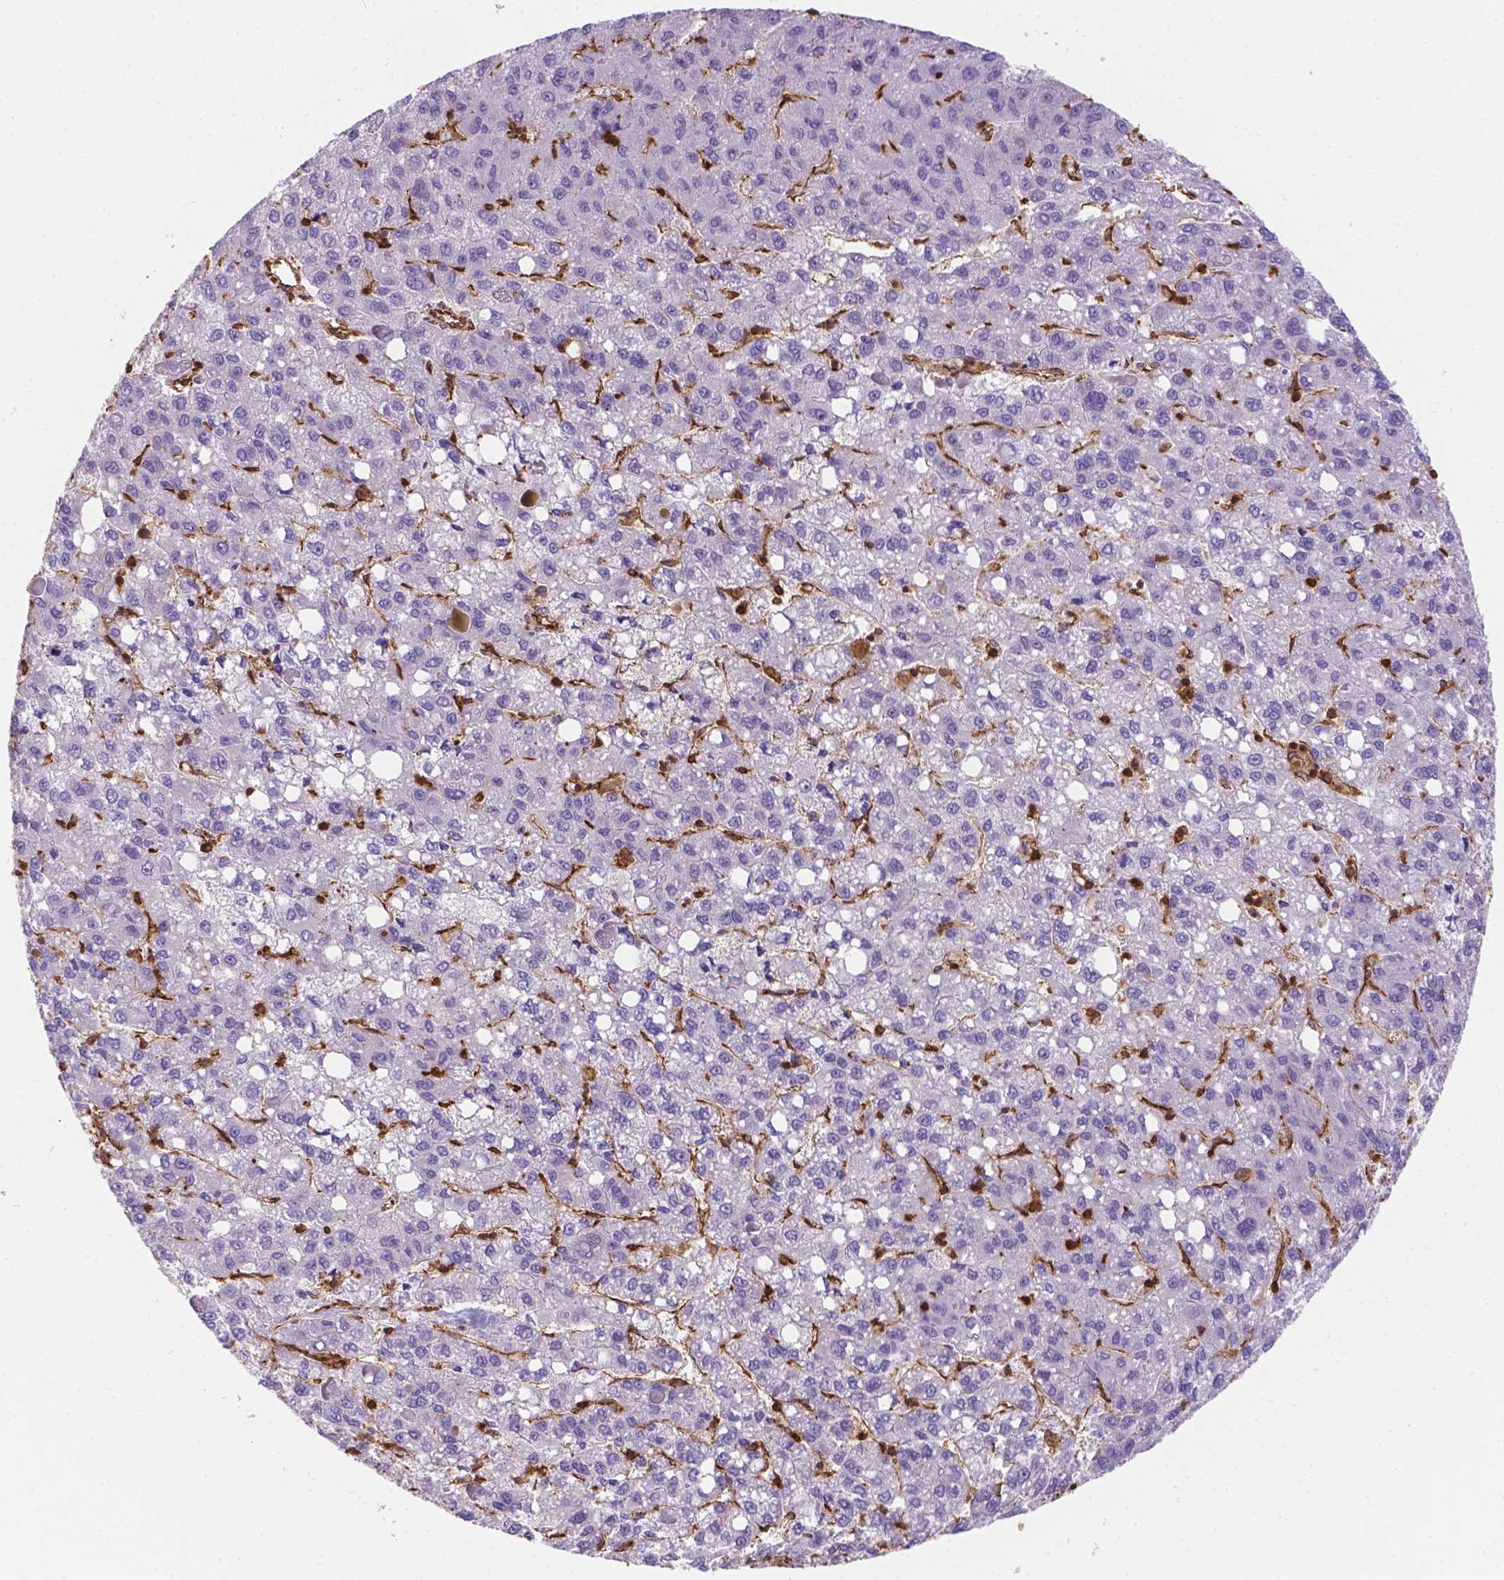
{"staining": {"intensity": "negative", "quantity": "none", "location": "none"}, "tissue": "liver cancer", "cell_type": "Tumor cells", "image_type": "cancer", "snomed": [{"axis": "morphology", "description": "Carcinoma, Hepatocellular, NOS"}, {"axis": "topography", "description": "Liver"}], "caption": "Liver cancer (hepatocellular carcinoma) was stained to show a protein in brown. There is no significant positivity in tumor cells.", "gene": "DMWD", "patient": {"sex": "female", "age": 82}}